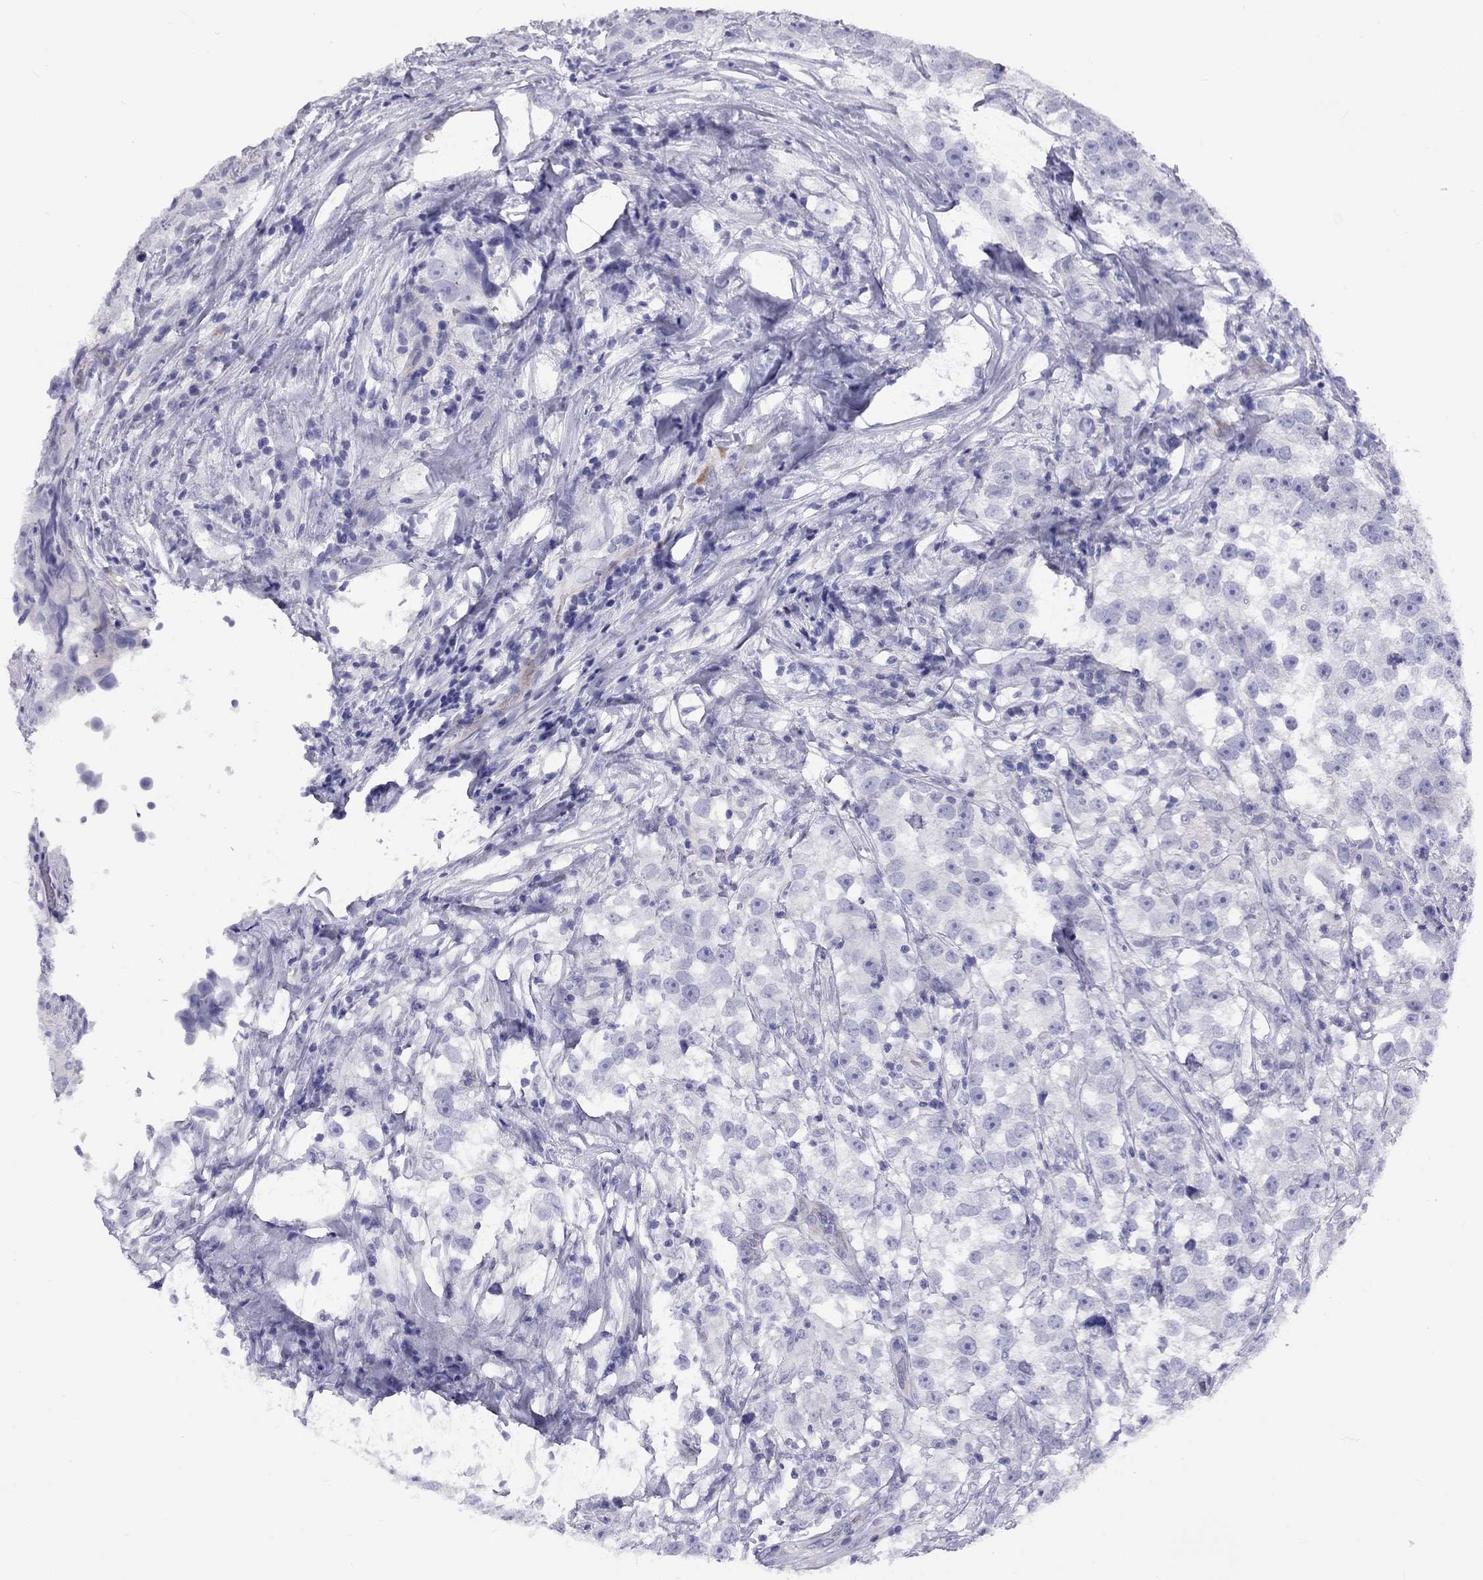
{"staining": {"intensity": "negative", "quantity": "none", "location": "none"}, "tissue": "testis cancer", "cell_type": "Tumor cells", "image_type": "cancer", "snomed": [{"axis": "morphology", "description": "Seminoma, NOS"}, {"axis": "topography", "description": "Testis"}], "caption": "Seminoma (testis) was stained to show a protein in brown. There is no significant staining in tumor cells.", "gene": "FSCN3", "patient": {"sex": "male", "age": 46}}